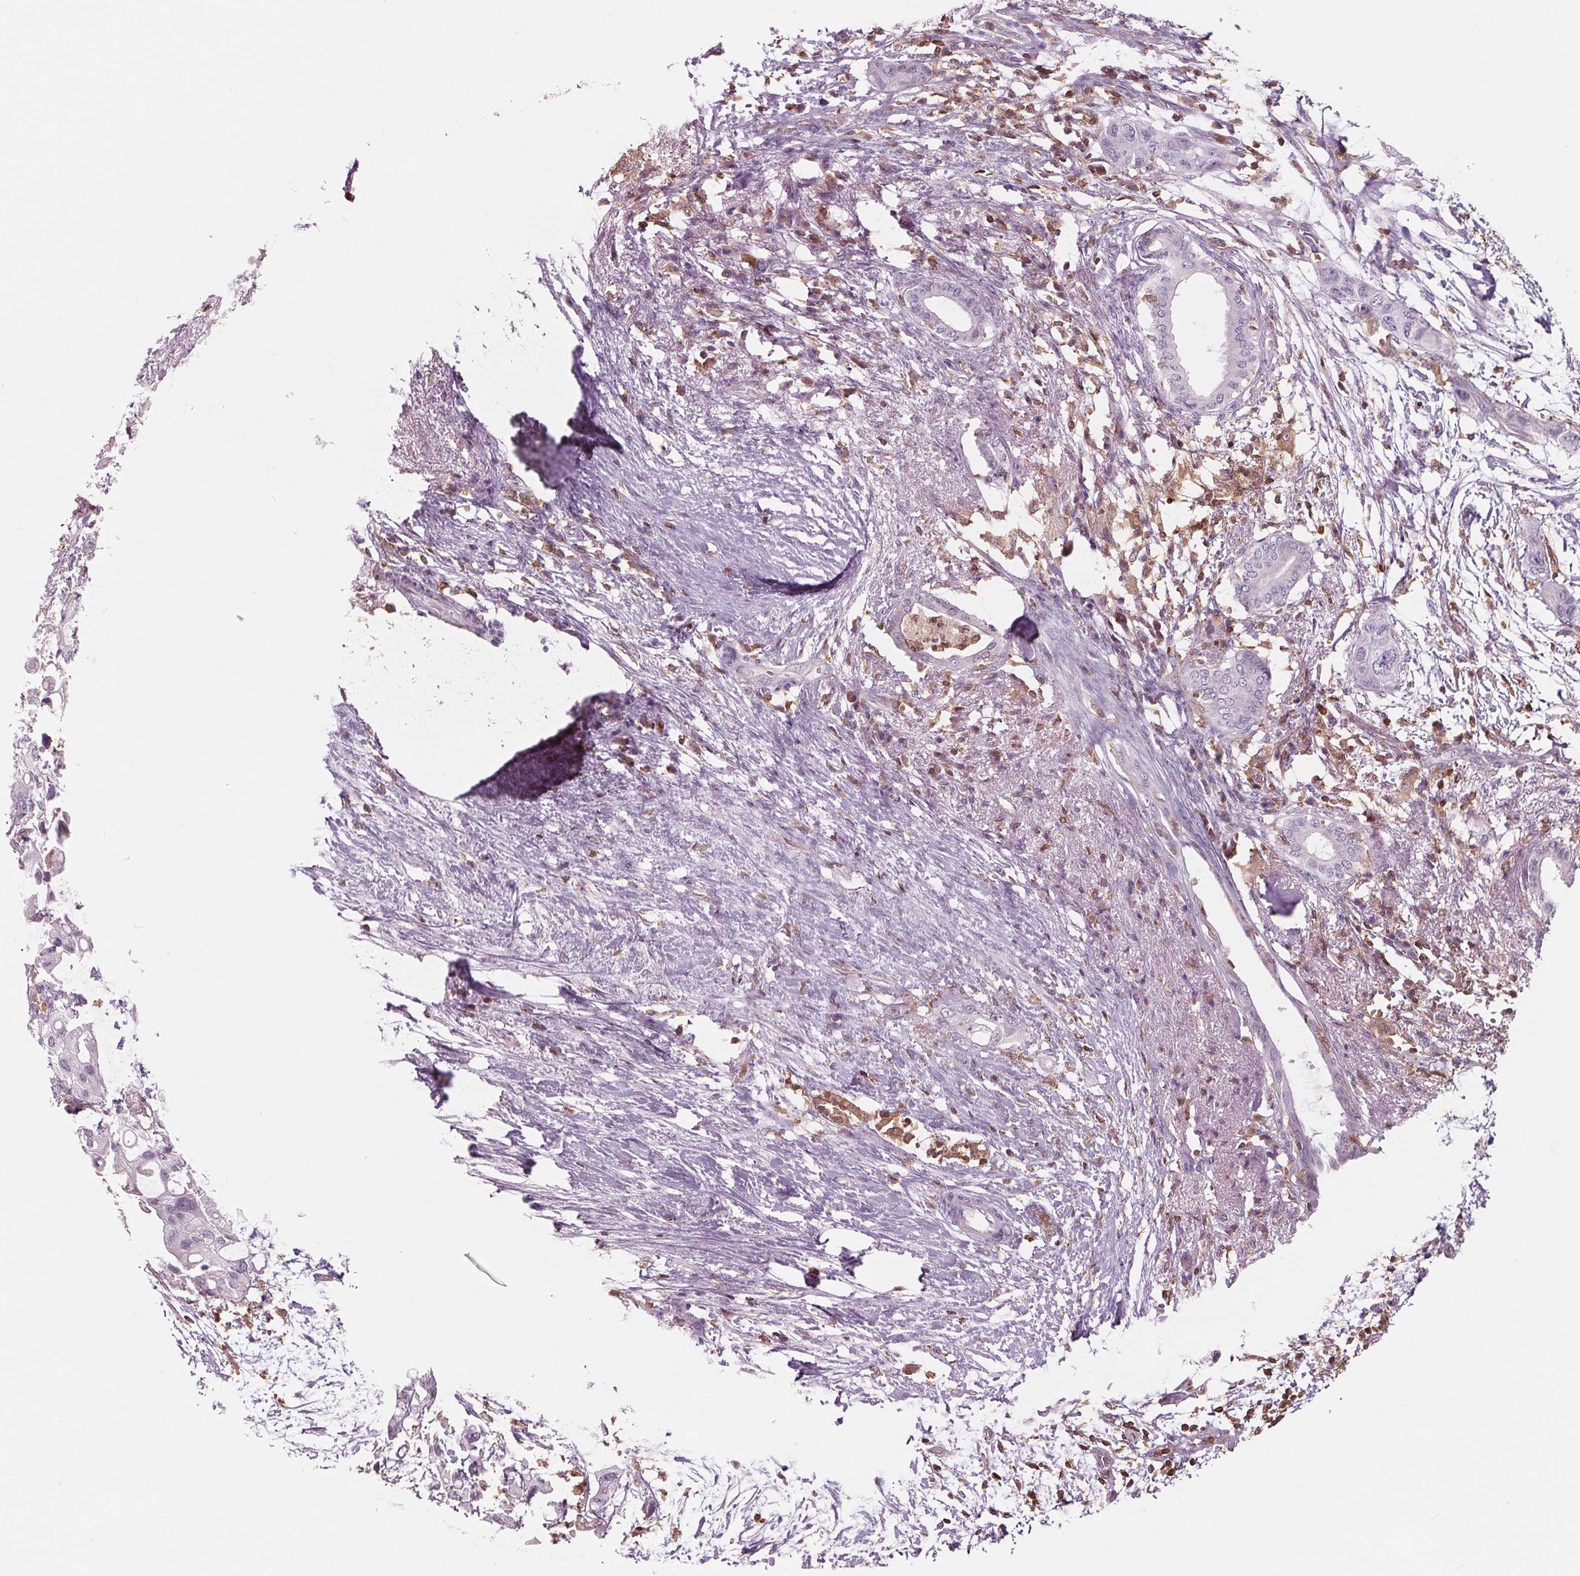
{"staining": {"intensity": "negative", "quantity": "none", "location": "none"}, "tissue": "pancreatic cancer", "cell_type": "Tumor cells", "image_type": "cancer", "snomed": [{"axis": "morphology", "description": "Adenocarcinoma, NOS"}, {"axis": "topography", "description": "Pancreas"}], "caption": "Immunohistochemistry (IHC) micrograph of human pancreatic cancer (adenocarcinoma) stained for a protein (brown), which shows no staining in tumor cells.", "gene": "ARHGAP25", "patient": {"sex": "female", "age": 72}}